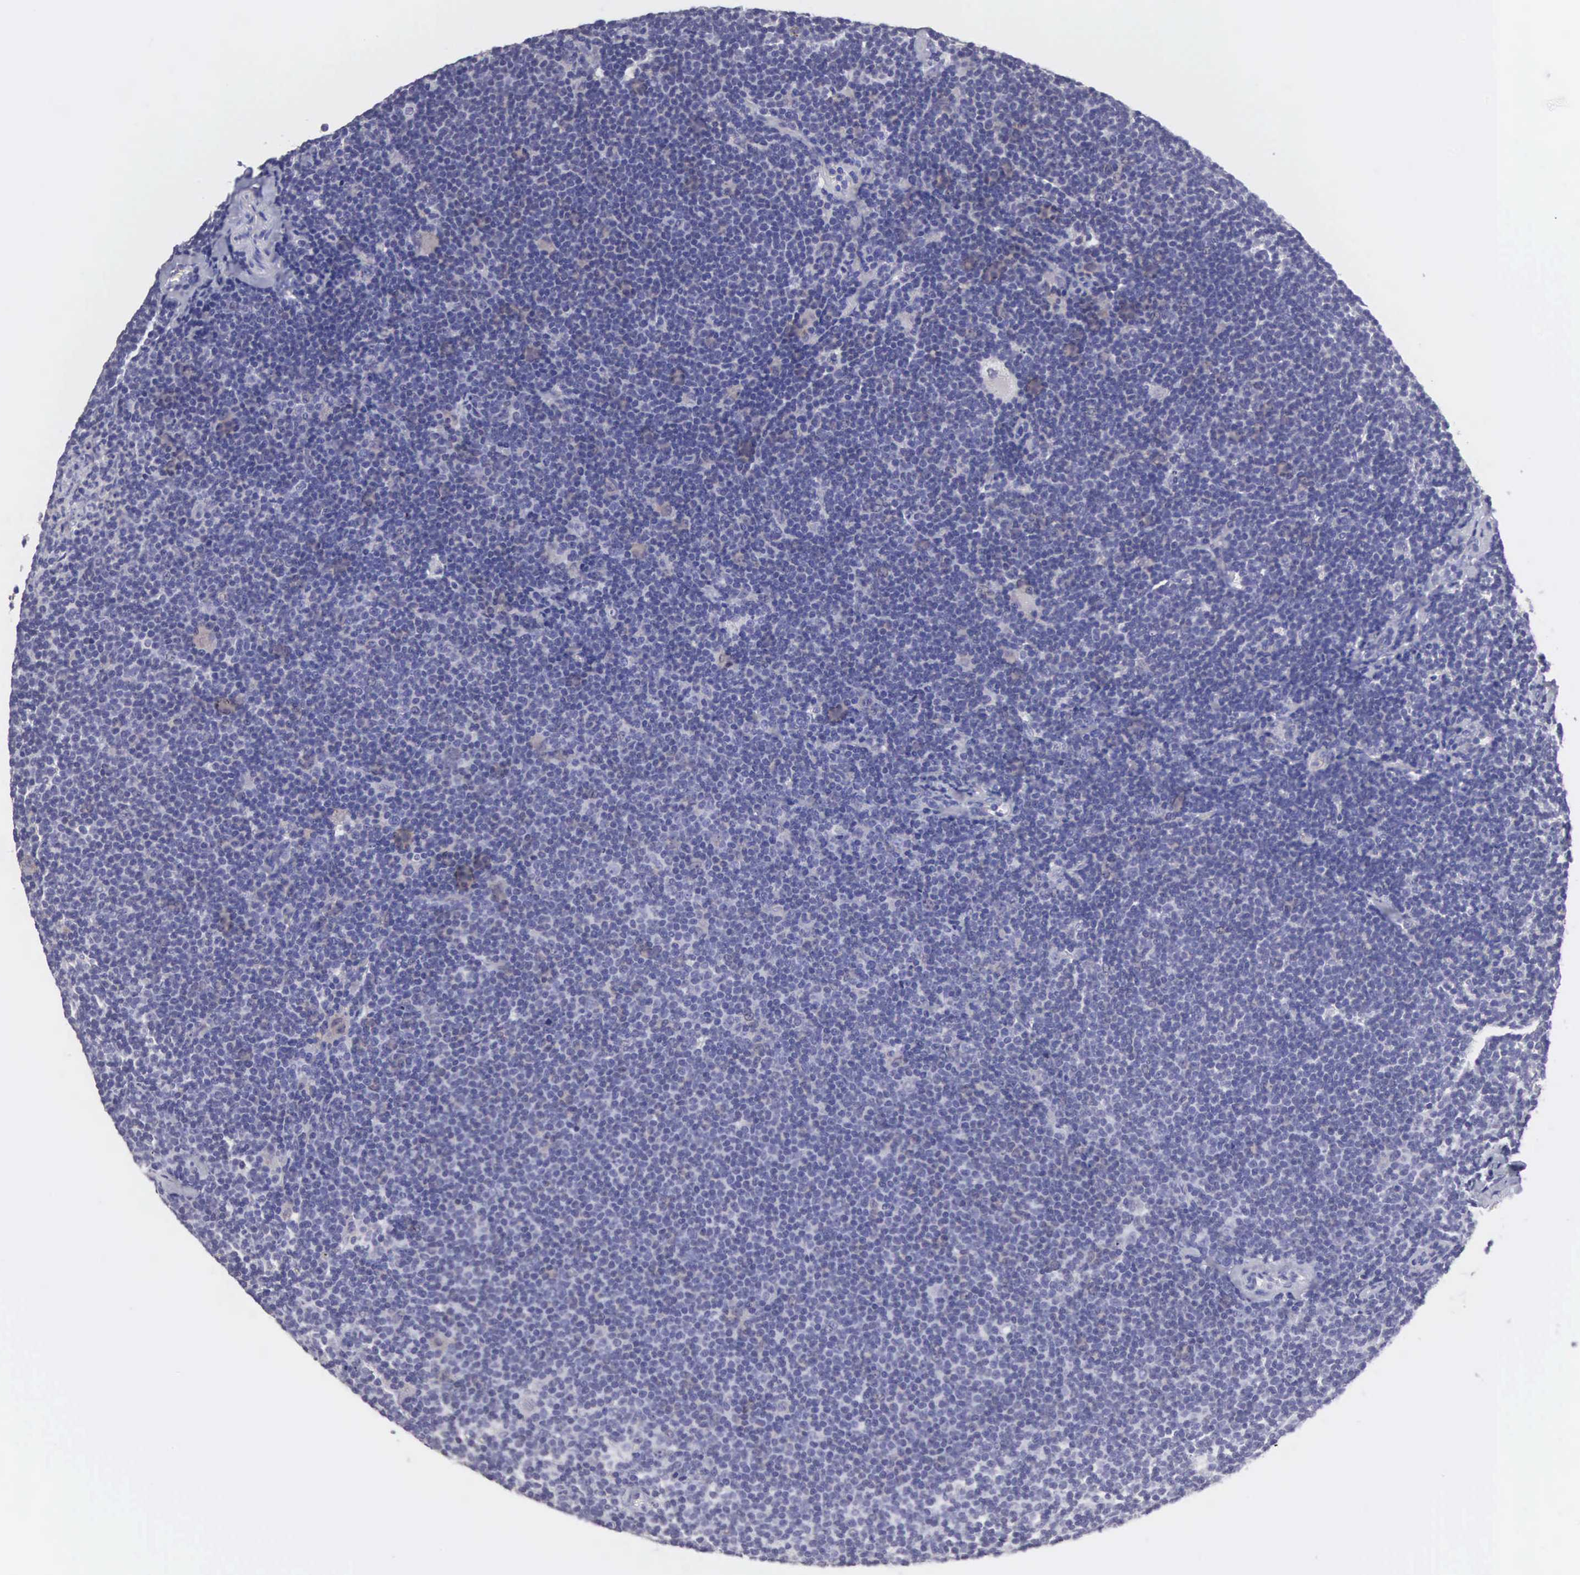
{"staining": {"intensity": "negative", "quantity": "none", "location": "none"}, "tissue": "lymphoma", "cell_type": "Tumor cells", "image_type": "cancer", "snomed": [{"axis": "morphology", "description": "Malignant lymphoma, non-Hodgkin's type, Low grade"}, {"axis": "topography", "description": "Lymph node"}], "caption": "DAB (3,3'-diaminobenzidine) immunohistochemical staining of lymphoma reveals no significant positivity in tumor cells.", "gene": "SLITRK4", "patient": {"sex": "male", "age": 65}}